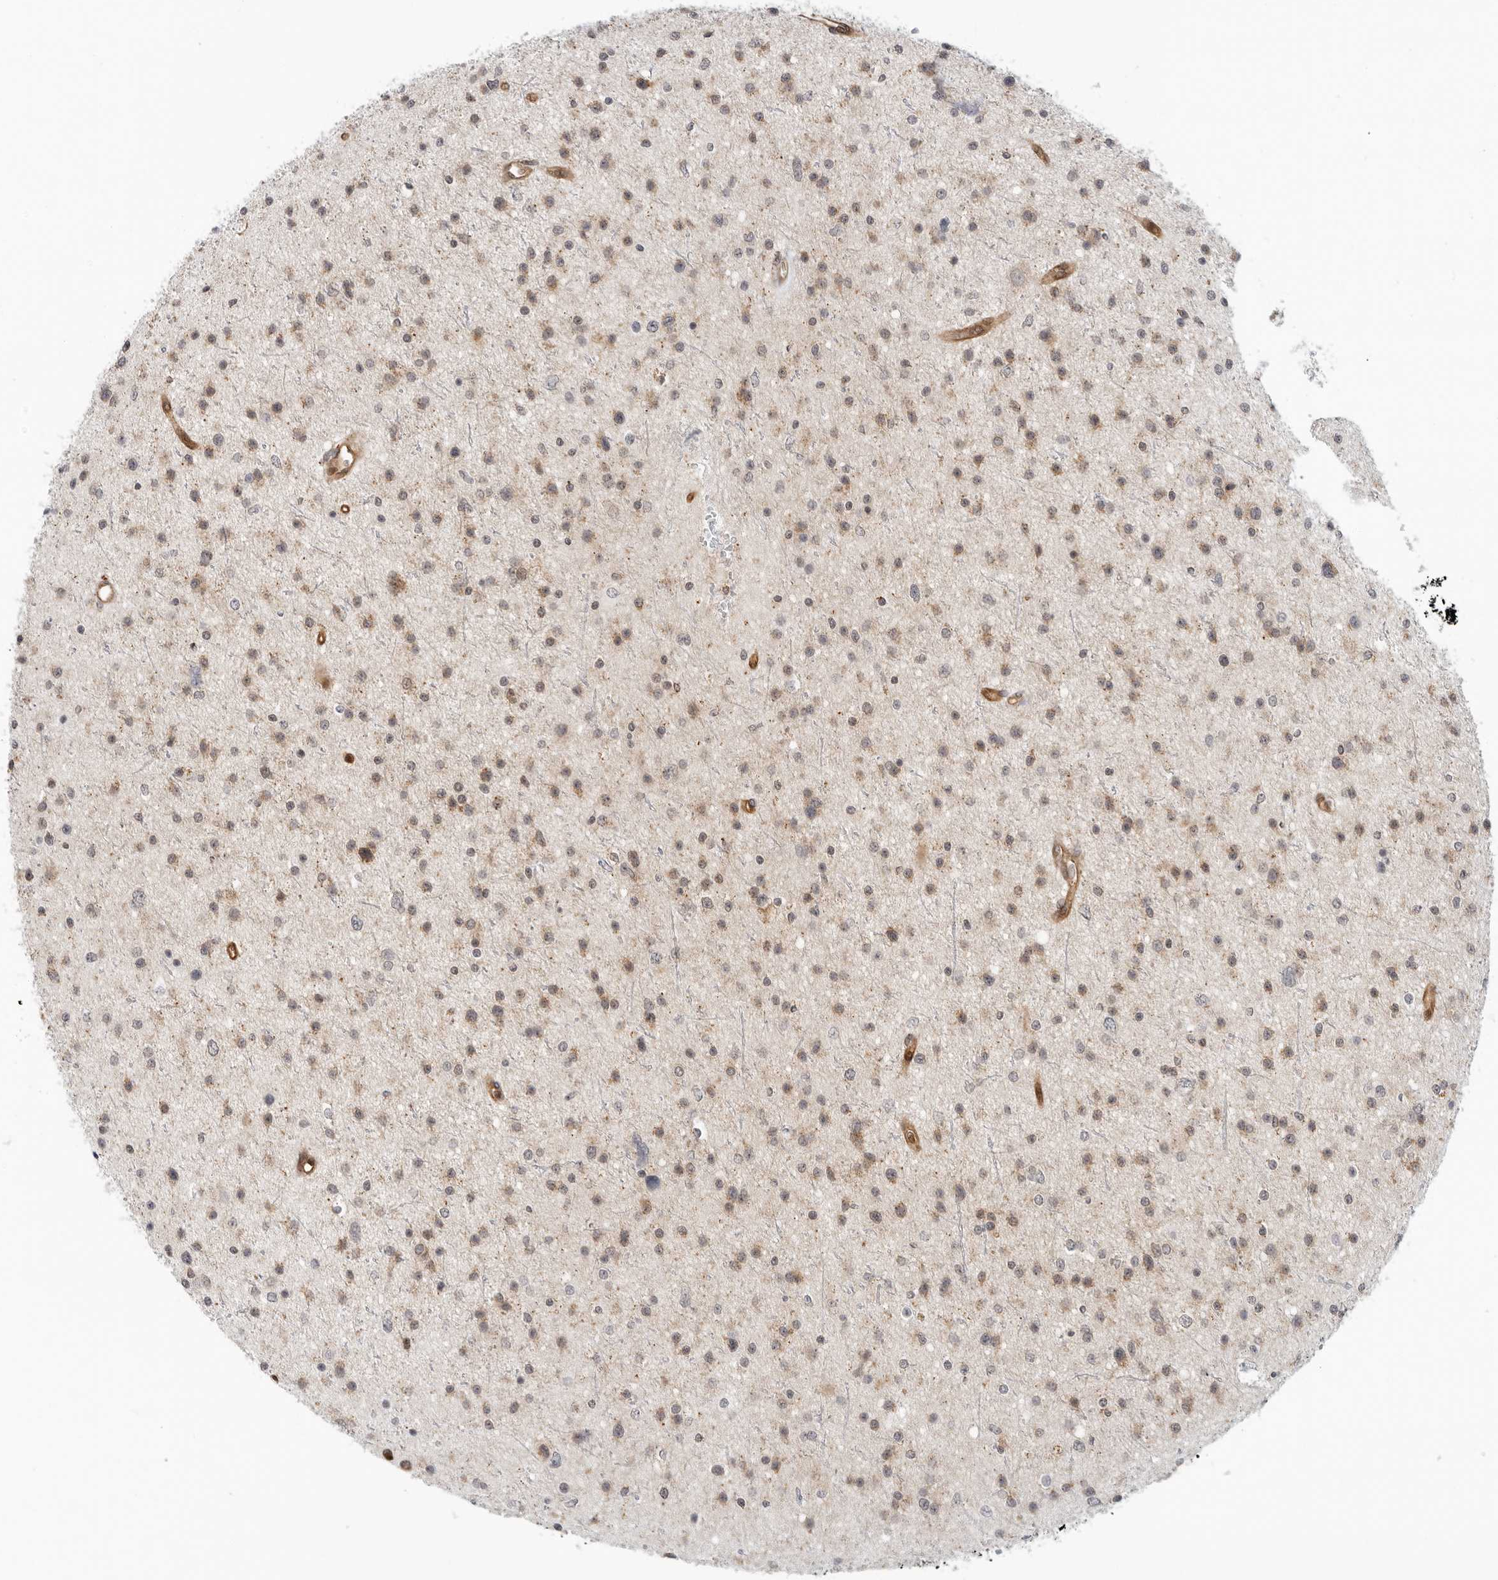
{"staining": {"intensity": "weak", "quantity": ">75%", "location": "cytoplasmic/membranous"}, "tissue": "glioma", "cell_type": "Tumor cells", "image_type": "cancer", "snomed": [{"axis": "morphology", "description": "Glioma, malignant, Low grade"}, {"axis": "topography", "description": "Brain"}], "caption": "This histopathology image shows IHC staining of malignant glioma (low-grade), with low weak cytoplasmic/membranous staining in about >75% of tumor cells.", "gene": "SUGCT", "patient": {"sex": "female", "age": 37}}